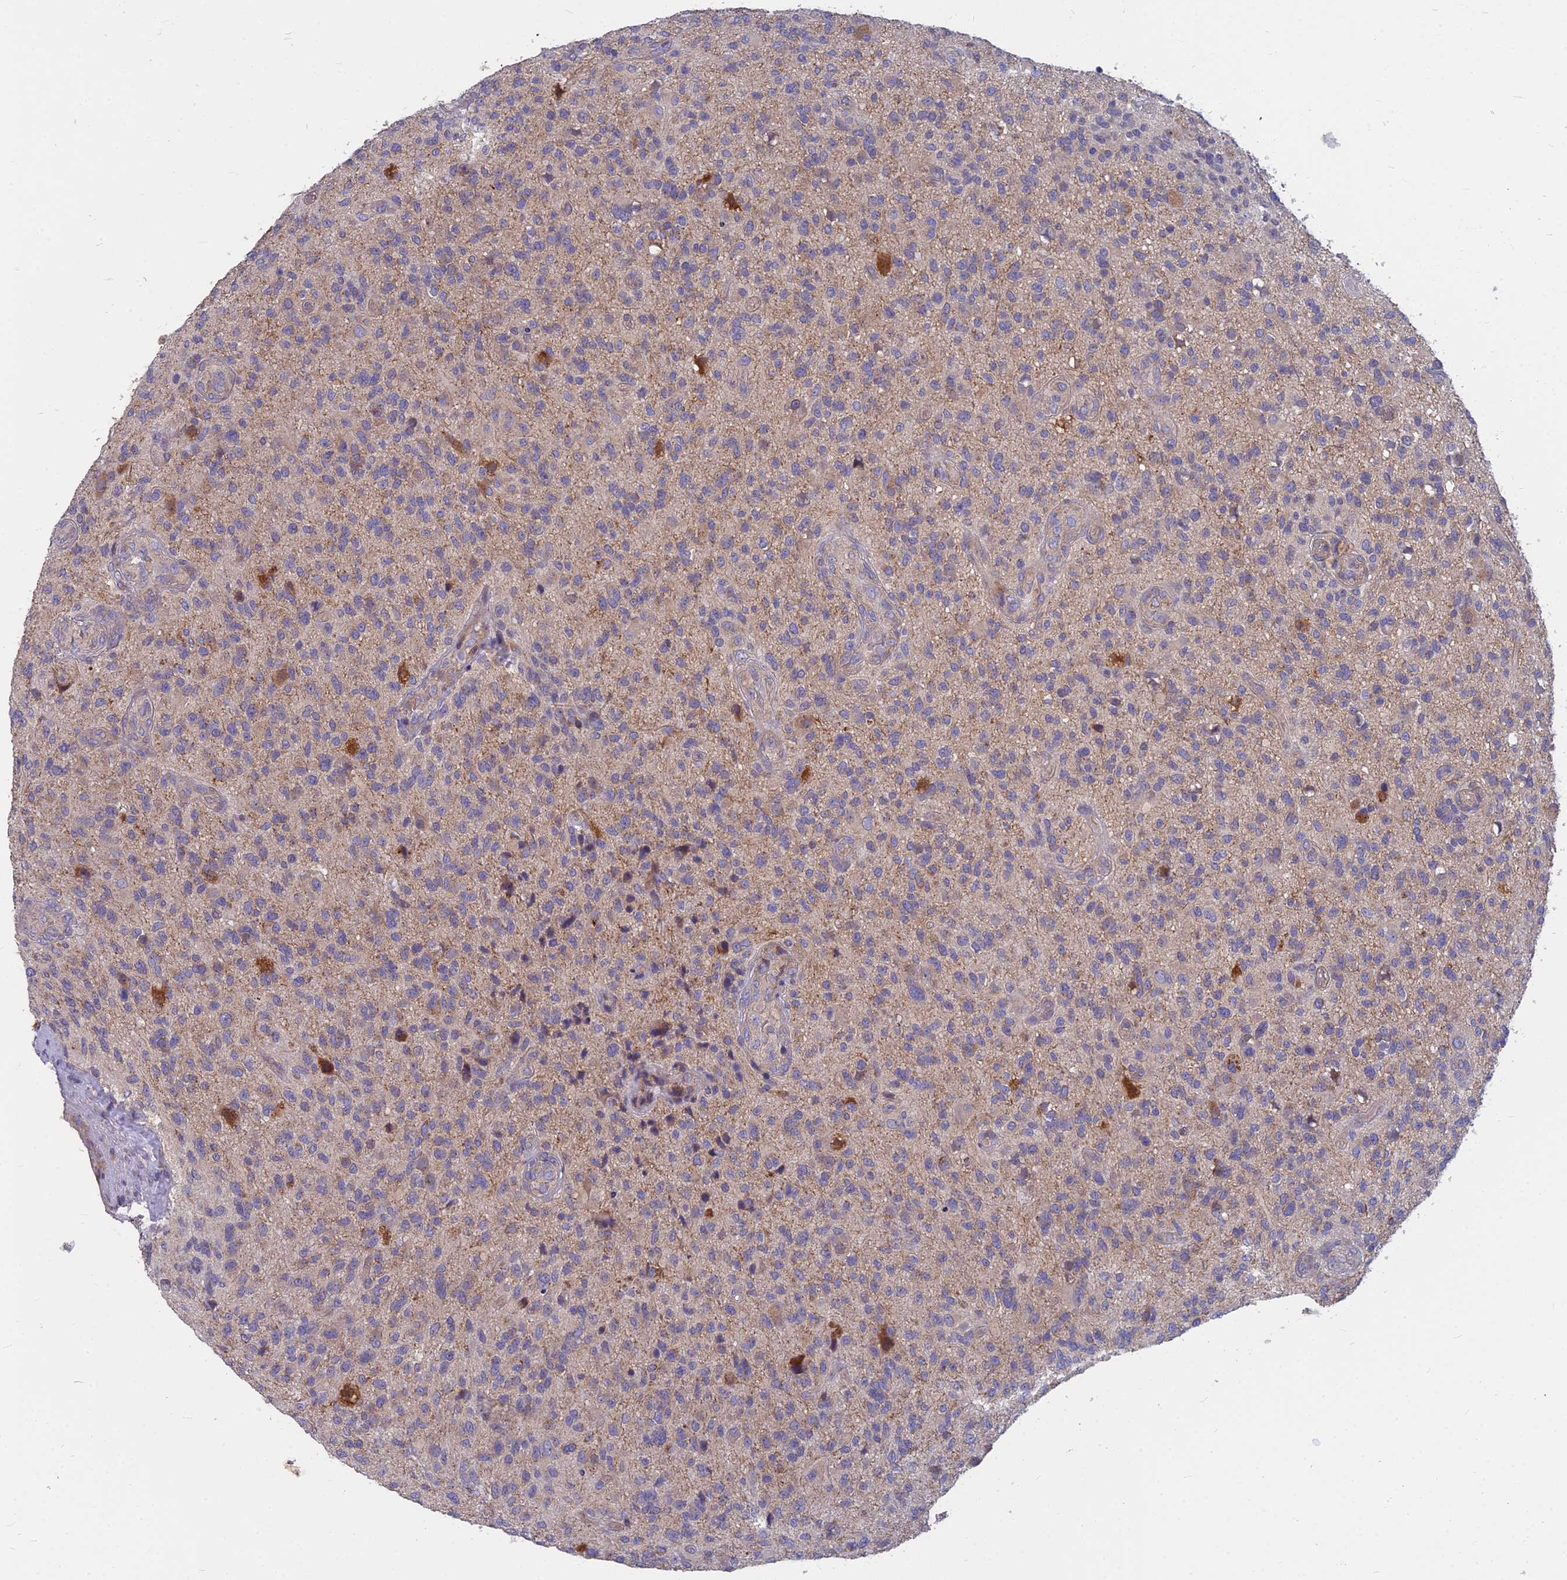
{"staining": {"intensity": "weak", "quantity": "<25%", "location": "cytoplasmic/membranous"}, "tissue": "glioma", "cell_type": "Tumor cells", "image_type": "cancer", "snomed": [{"axis": "morphology", "description": "Glioma, malignant, High grade"}, {"axis": "topography", "description": "Brain"}], "caption": "Micrograph shows no protein expression in tumor cells of malignant glioma (high-grade) tissue. Brightfield microscopy of immunohistochemistry (IHC) stained with DAB (3,3'-diaminobenzidine) (brown) and hematoxylin (blue), captured at high magnification.", "gene": "COX20", "patient": {"sex": "male", "age": 47}}